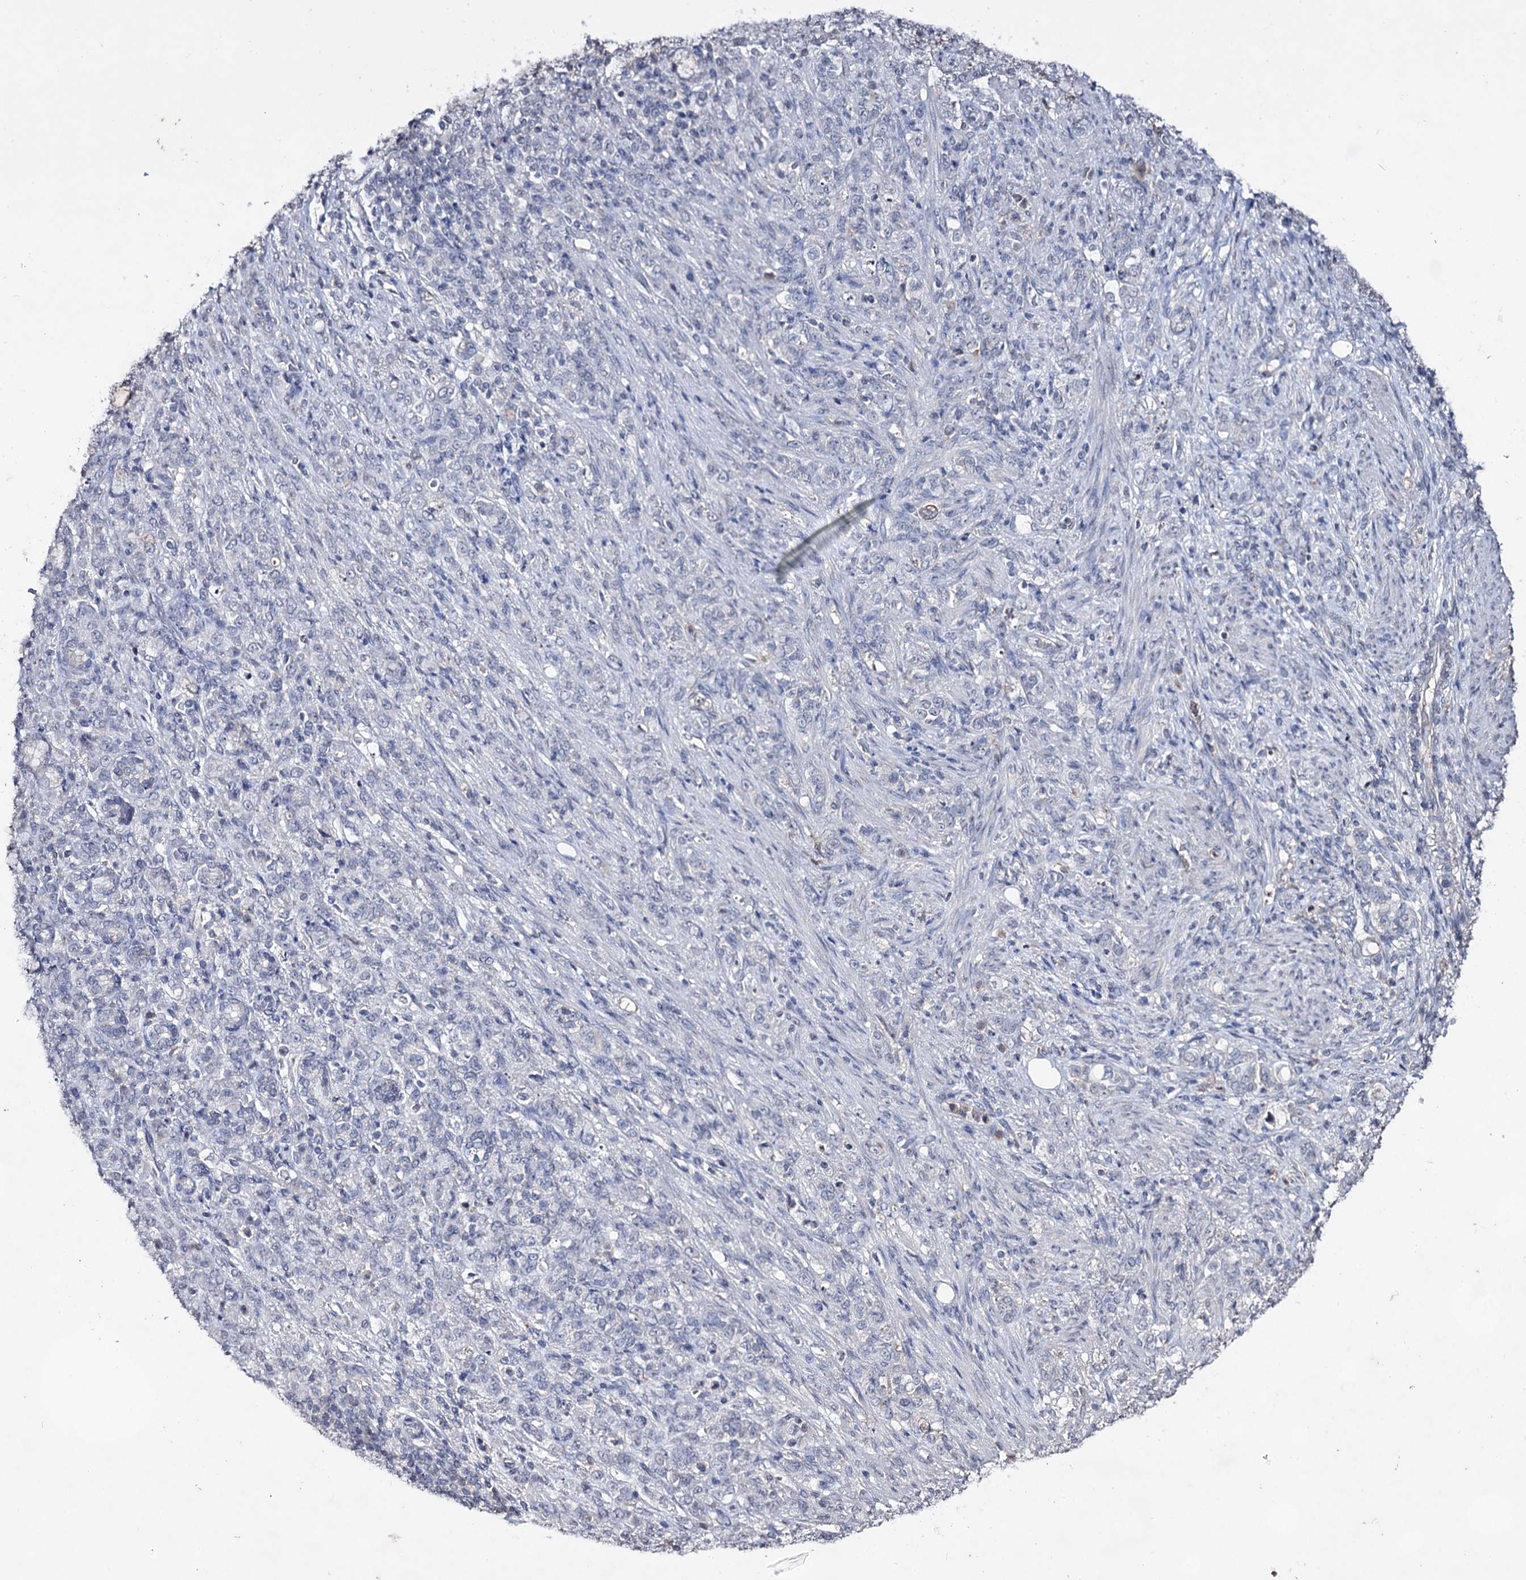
{"staining": {"intensity": "negative", "quantity": "none", "location": "none"}, "tissue": "stomach cancer", "cell_type": "Tumor cells", "image_type": "cancer", "snomed": [{"axis": "morphology", "description": "Adenocarcinoma, NOS"}, {"axis": "topography", "description": "Stomach"}], "caption": "DAB immunohistochemical staining of human stomach cancer displays no significant staining in tumor cells.", "gene": "PLIN1", "patient": {"sex": "female", "age": 79}}